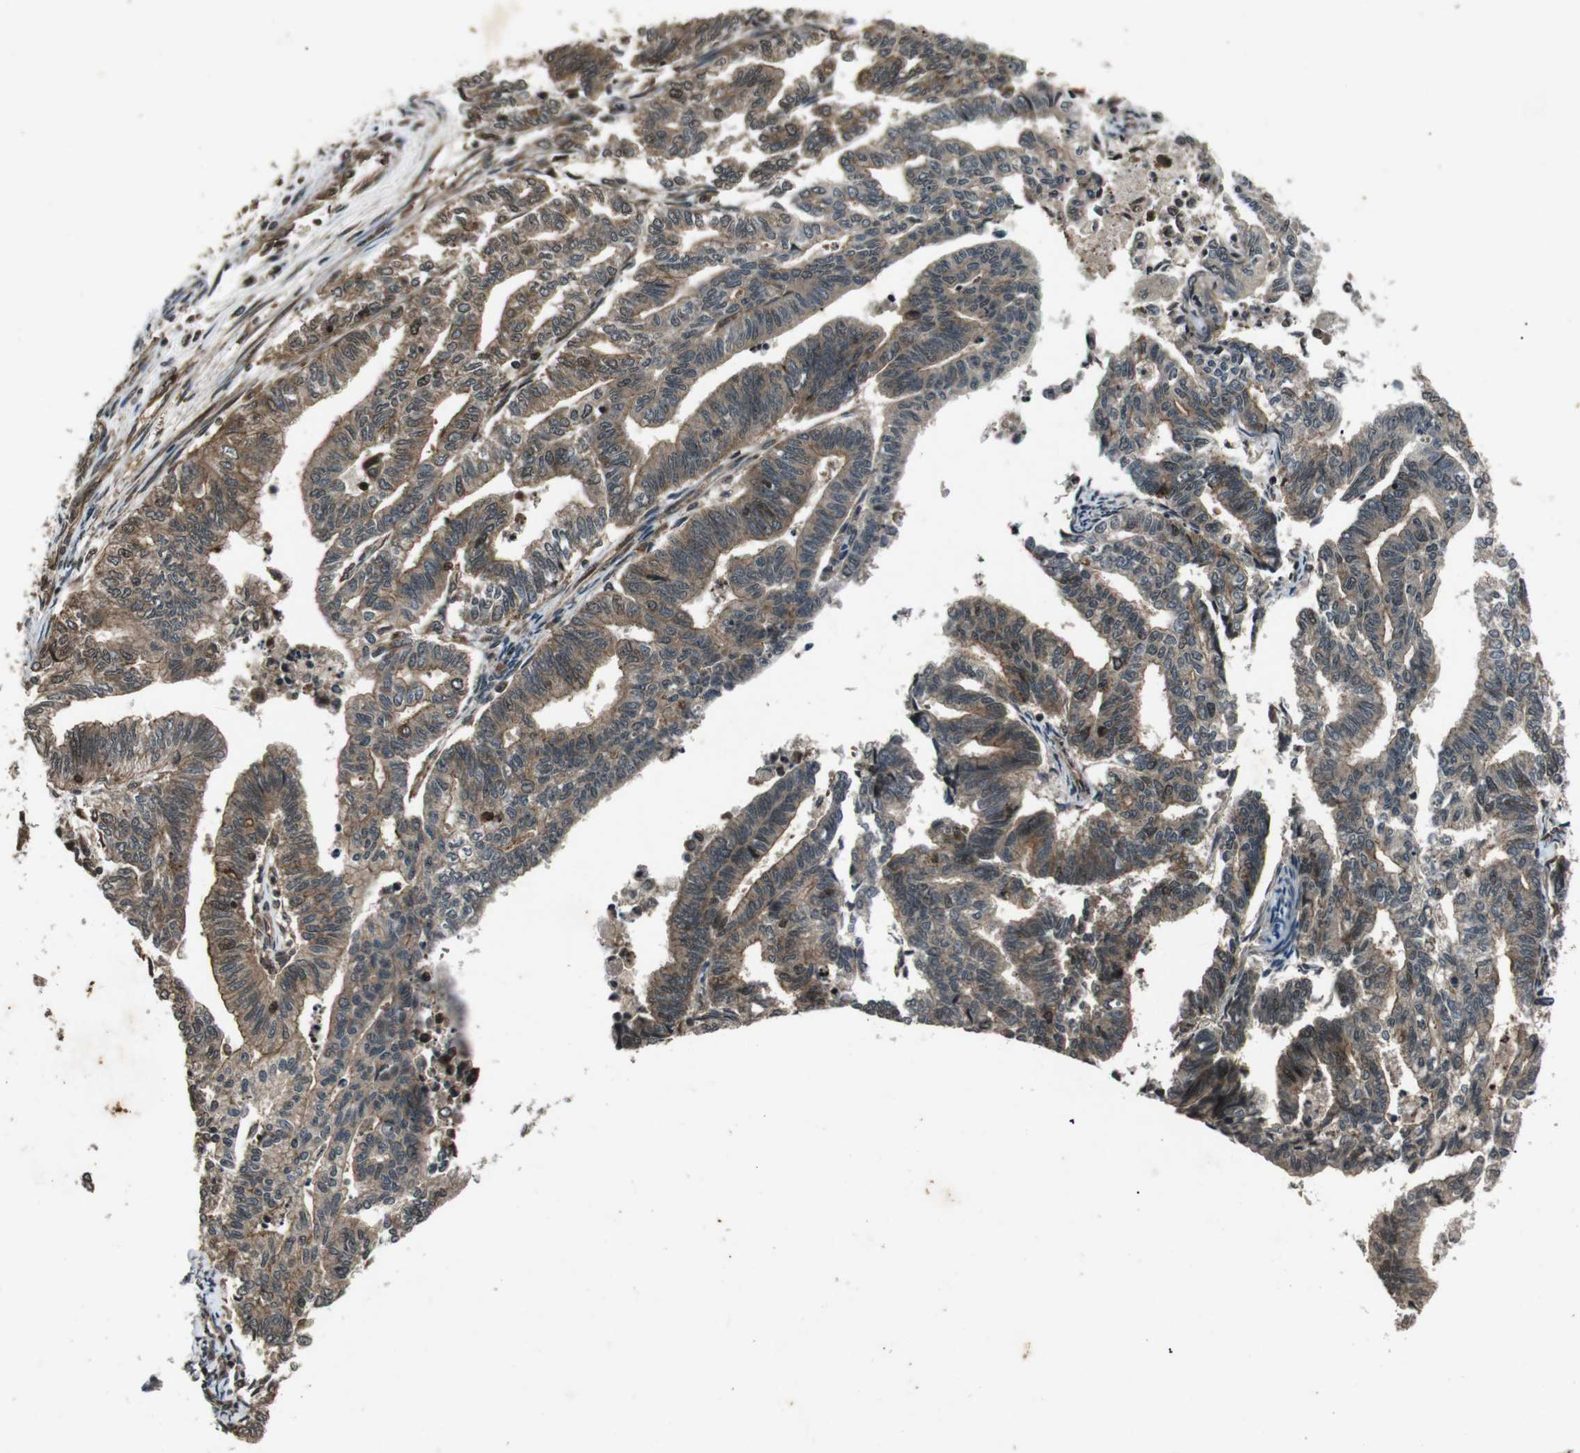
{"staining": {"intensity": "moderate", "quantity": ">75%", "location": "cytoplasmic/membranous,nuclear"}, "tissue": "endometrial cancer", "cell_type": "Tumor cells", "image_type": "cancer", "snomed": [{"axis": "morphology", "description": "Adenocarcinoma, NOS"}, {"axis": "topography", "description": "Endometrium"}], "caption": "High-power microscopy captured an immunohistochemistry histopathology image of adenocarcinoma (endometrial), revealing moderate cytoplasmic/membranous and nuclear staining in approximately >75% of tumor cells.", "gene": "PLK2", "patient": {"sex": "female", "age": 79}}